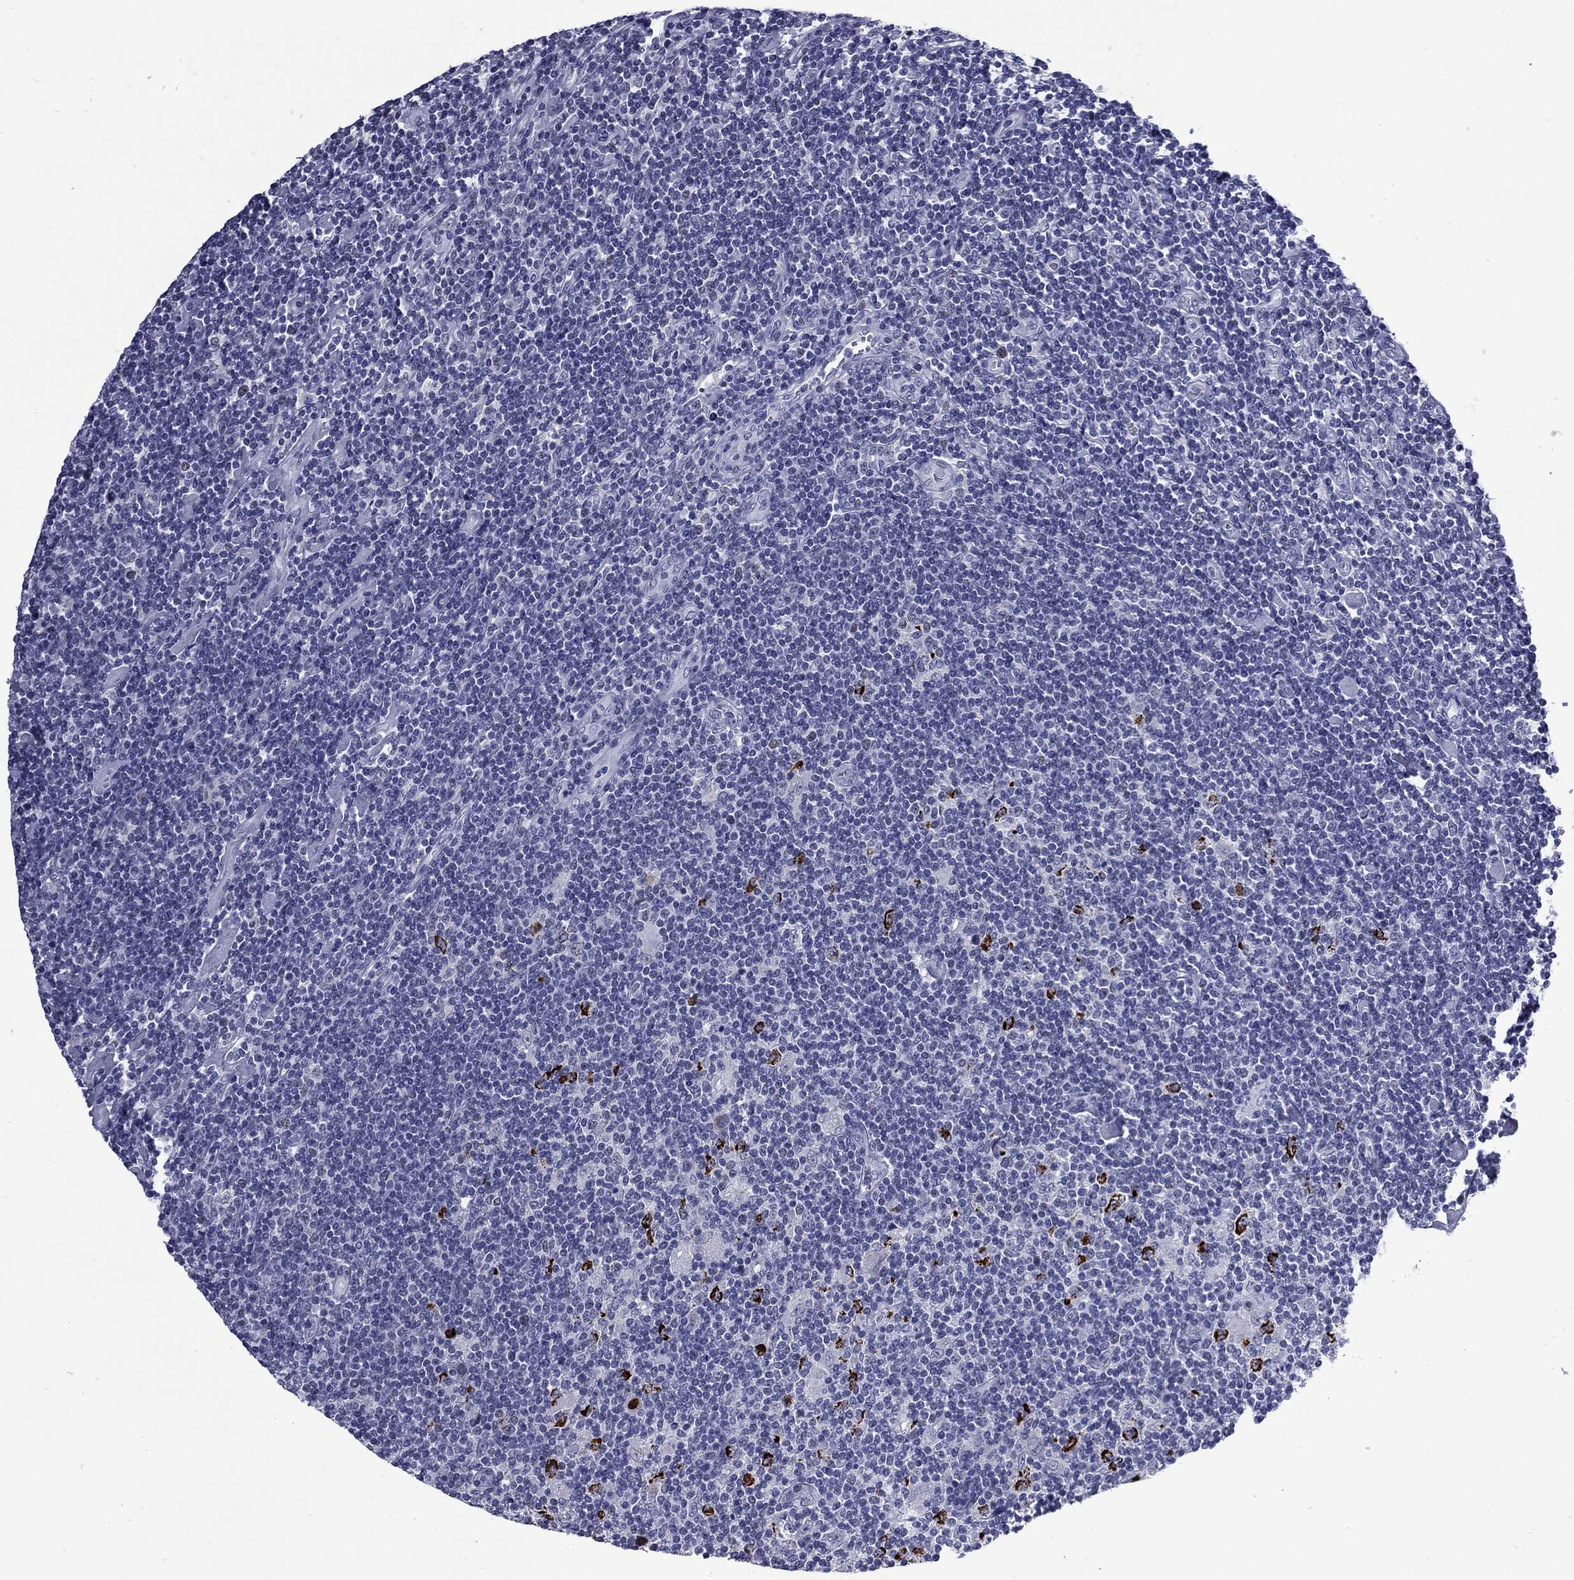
{"staining": {"intensity": "negative", "quantity": "none", "location": "none"}, "tissue": "lymphoma", "cell_type": "Tumor cells", "image_type": "cancer", "snomed": [{"axis": "morphology", "description": "Hodgkin's disease, NOS"}, {"axis": "topography", "description": "Lymph node"}], "caption": "DAB (3,3'-diaminobenzidine) immunohistochemical staining of human lymphoma reveals no significant positivity in tumor cells.", "gene": "MGARP", "patient": {"sex": "male", "age": 40}}